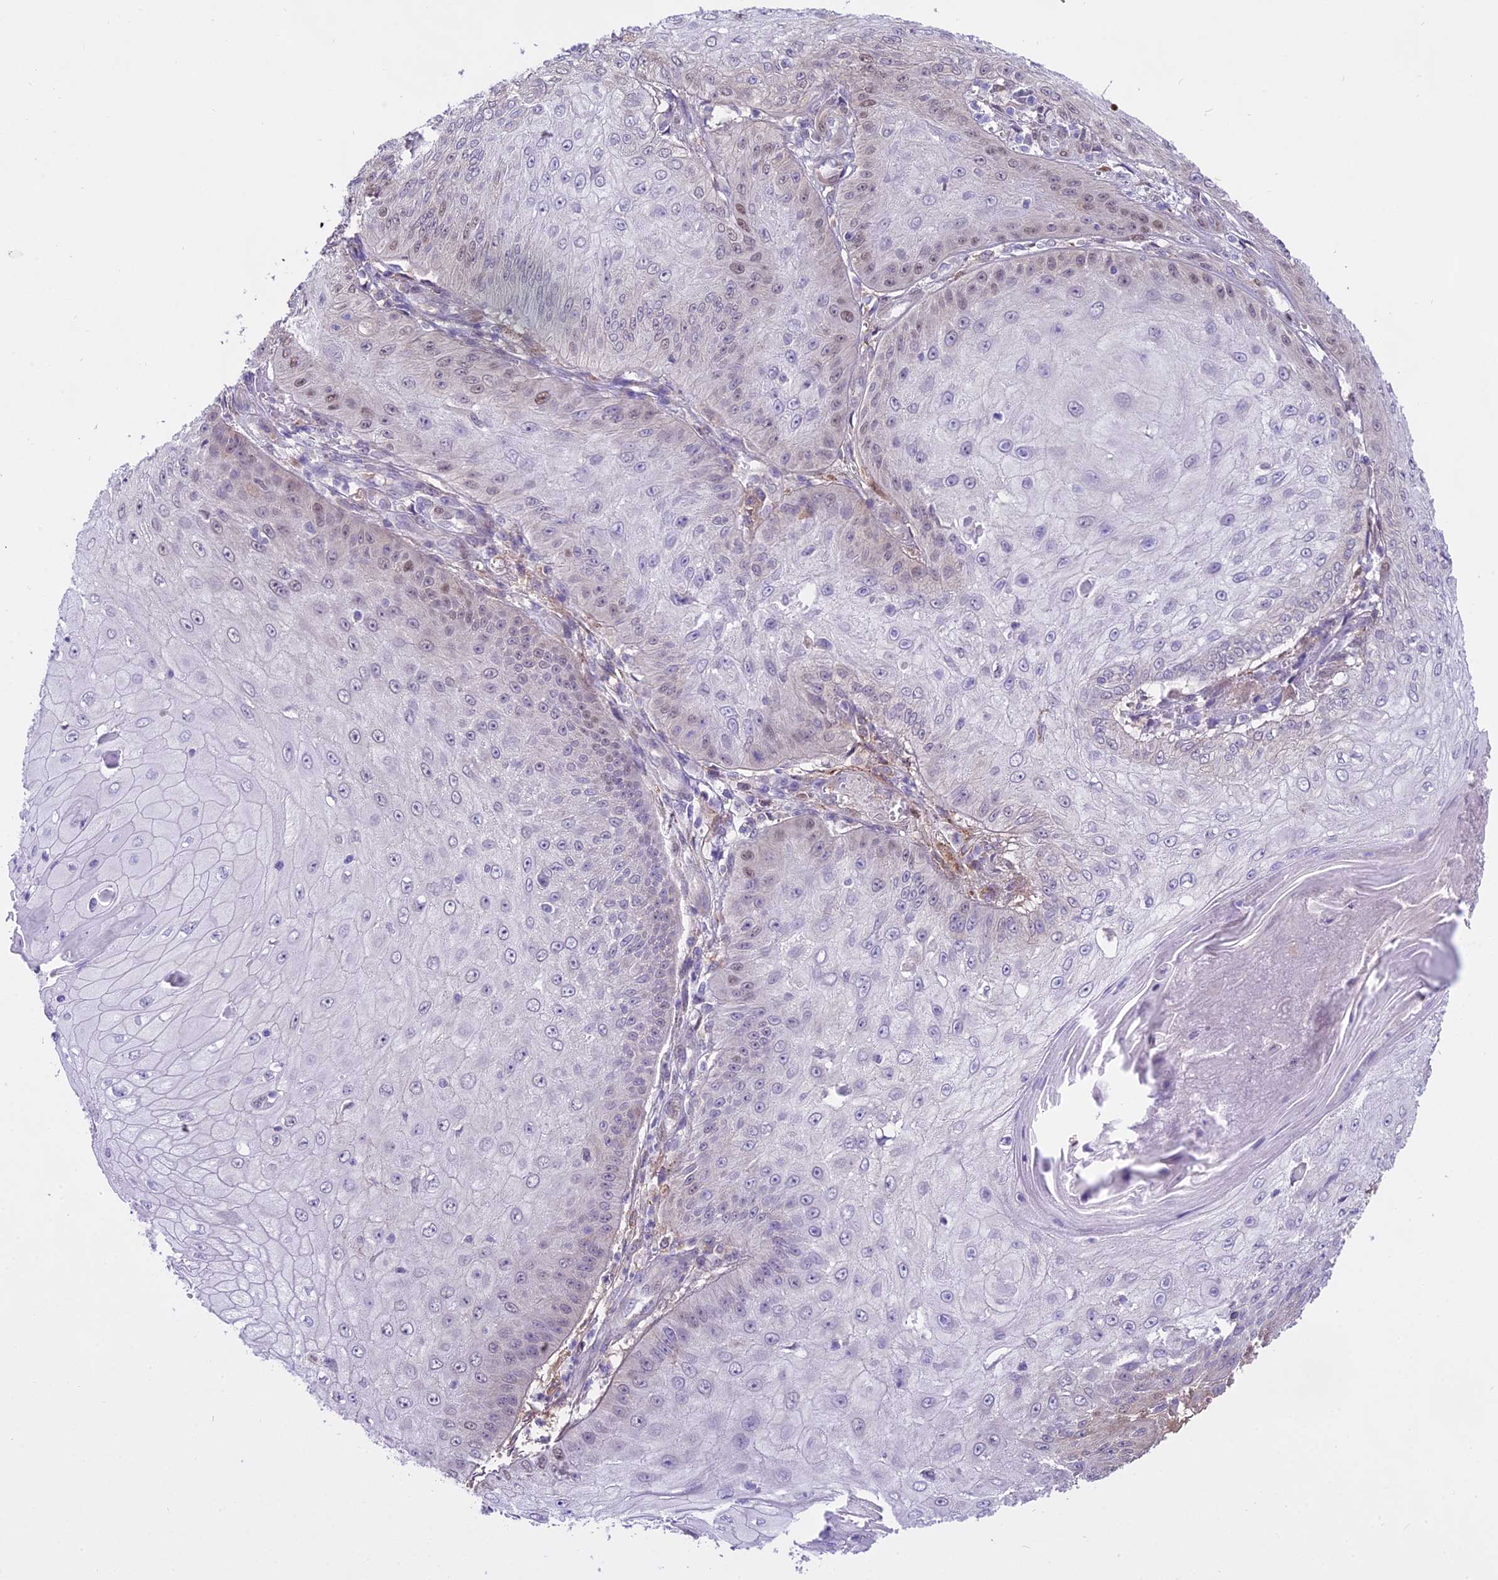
{"staining": {"intensity": "weak", "quantity": "<25%", "location": "nuclear"}, "tissue": "skin cancer", "cell_type": "Tumor cells", "image_type": "cancer", "snomed": [{"axis": "morphology", "description": "Squamous cell carcinoma, NOS"}, {"axis": "topography", "description": "Skin"}], "caption": "Skin squamous cell carcinoma stained for a protein using immunohistochemistry (IHC) reveals no expression tumor cells.", "gene": "MAT2A", "patient": {"sex": "male", "age": 70}}